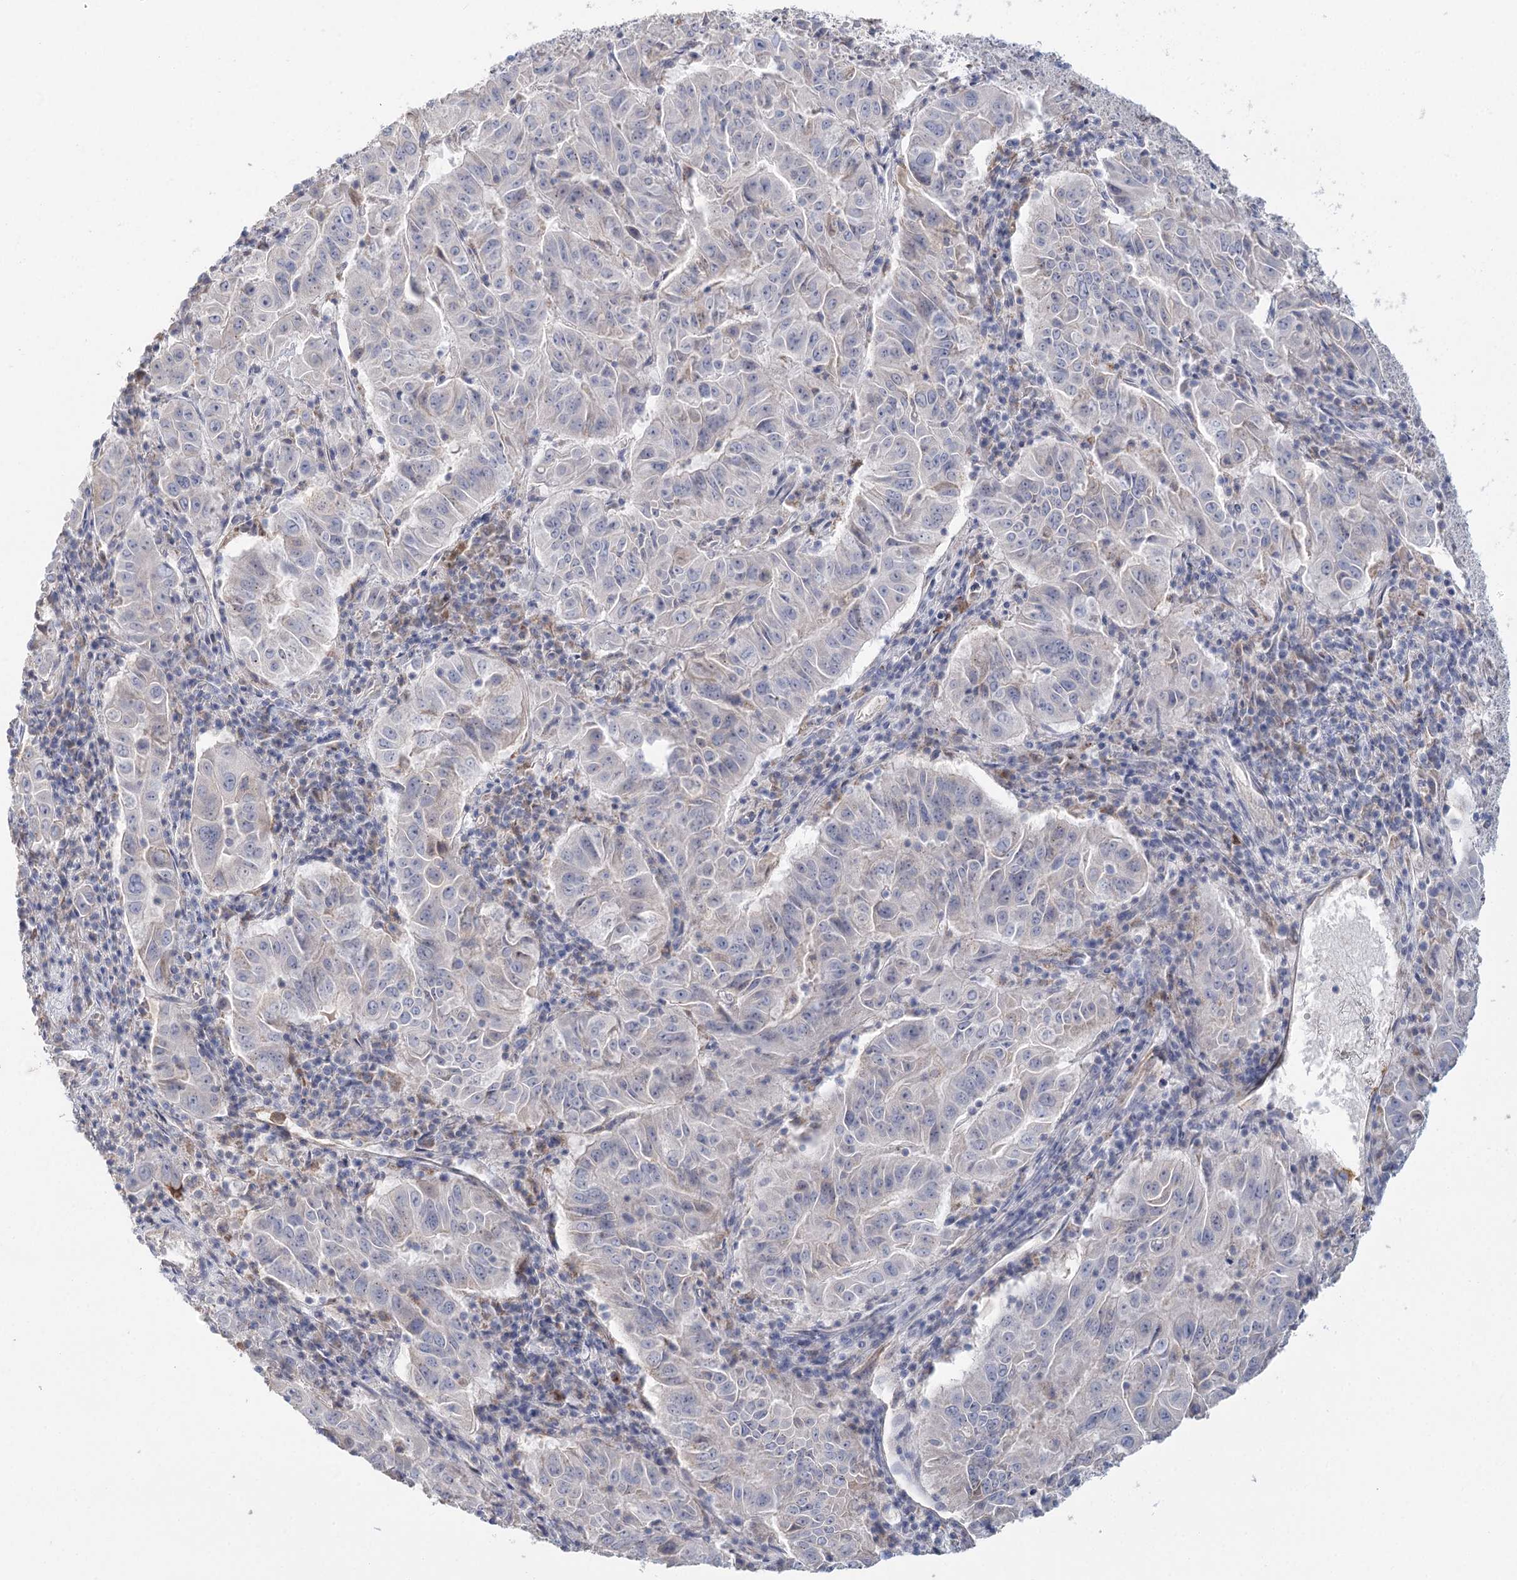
{"staining": {"intensity": "negative", "quantity": "none", "location": "none"}, "tissue": "pancreatic cancer", "cell_type": "Tumor cells", "image_type": "cancer", "snomed": [{"axis": "morphology", "description": "Adenocarcinoma, NOS"}, {"axis": "topography", "description": "Pancreas"}], "caption": "Tumor cells are negative for brown protein staining in adenocarcinoma (pancreatic).", "gene": "ARHGAP44", "patient": {"sex": "male", "age": 63}}